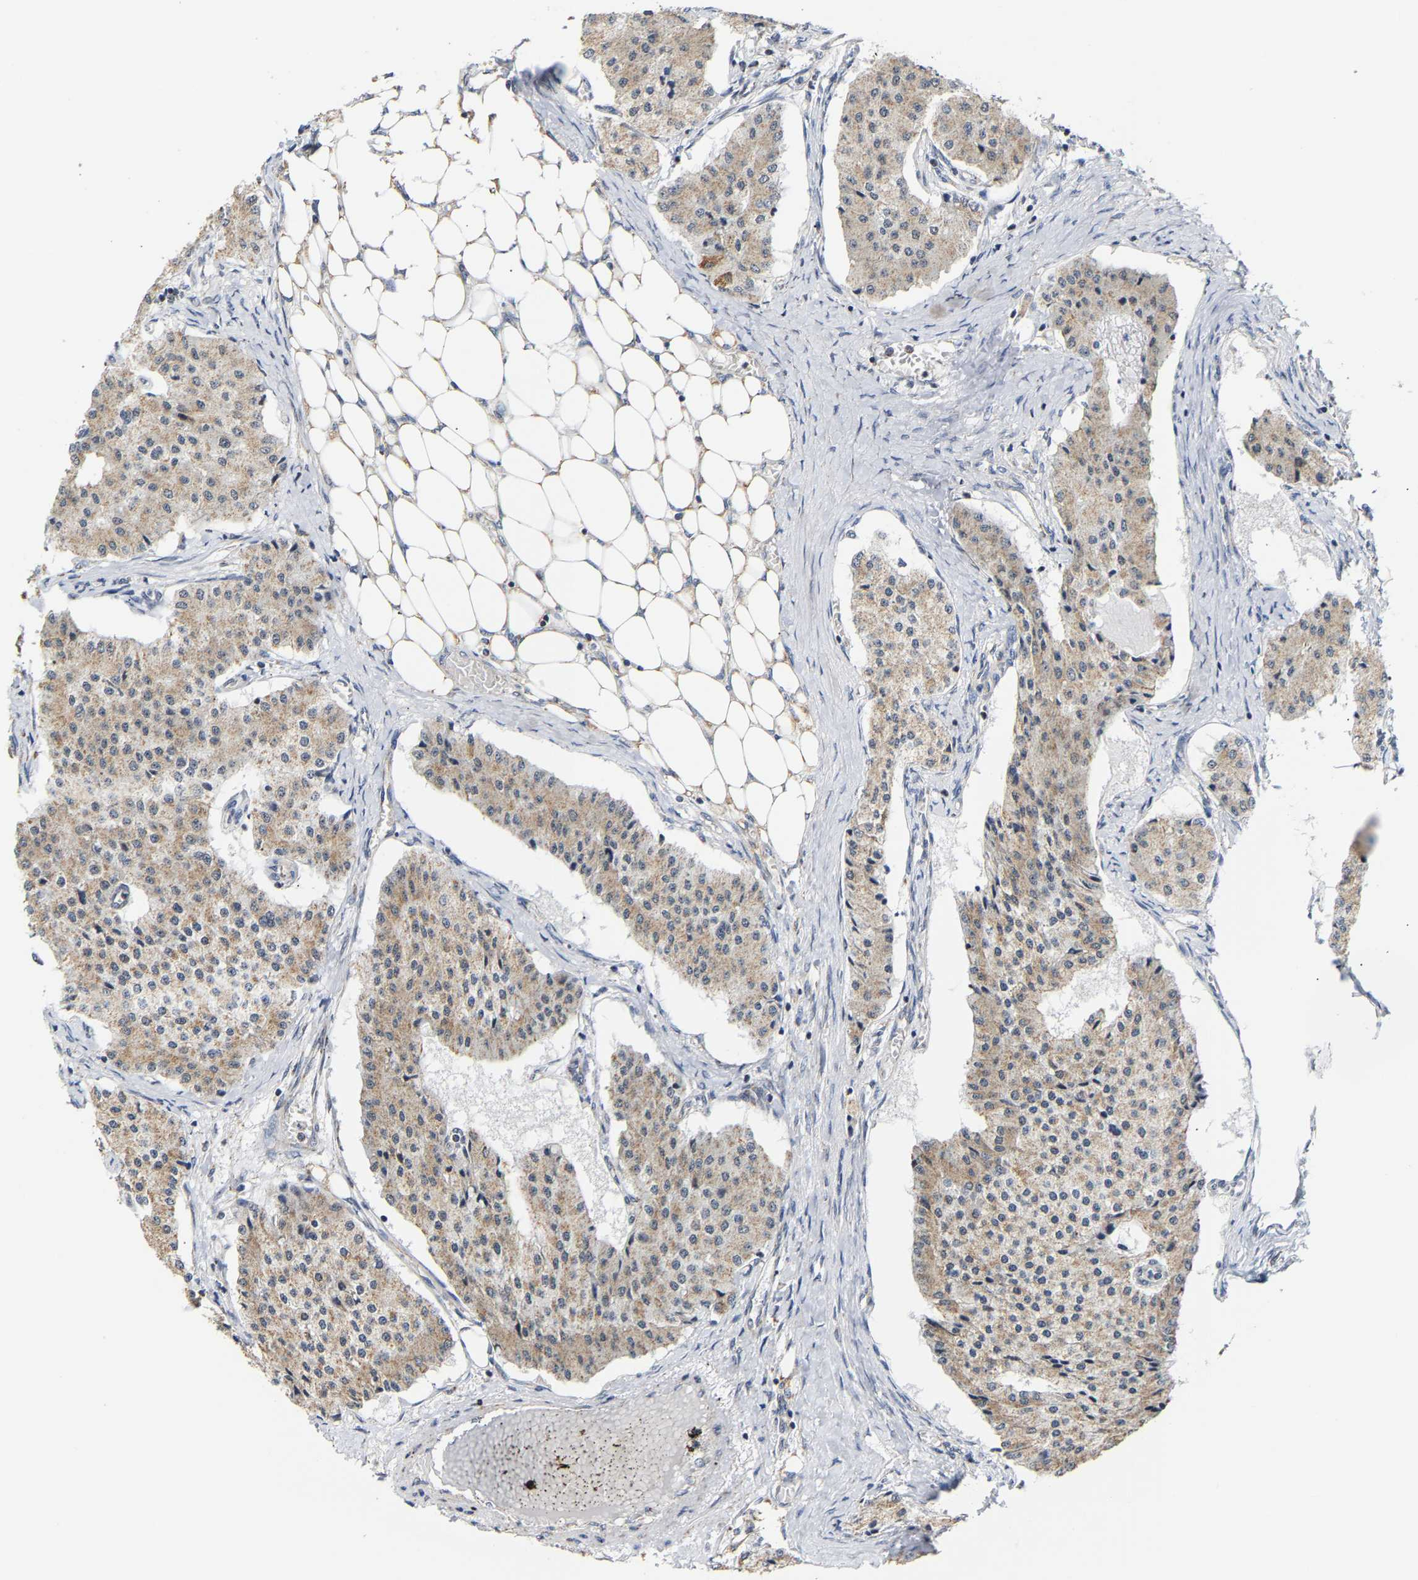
{"staining": {"intensity": "weak", "quantity": ">75%", "location": "cytoplasmic/membranous"}, "tissue": "carcinoid", "cell_type": "Tumor cells", "image_type": "cancer", "snomed": [{"axis": "morphology", "description": "Carcinoid, malignant, NOS"}, {"axis": "topography", "description": "Colon"}], "caption": "Brown immunohistochemical staining in human carcinoid reveals weak cytoplasmic/membranous positivity in about >75% of tumor cells.", "gene": "PCNT", "patient": {"sex": "female", "age": 52}}